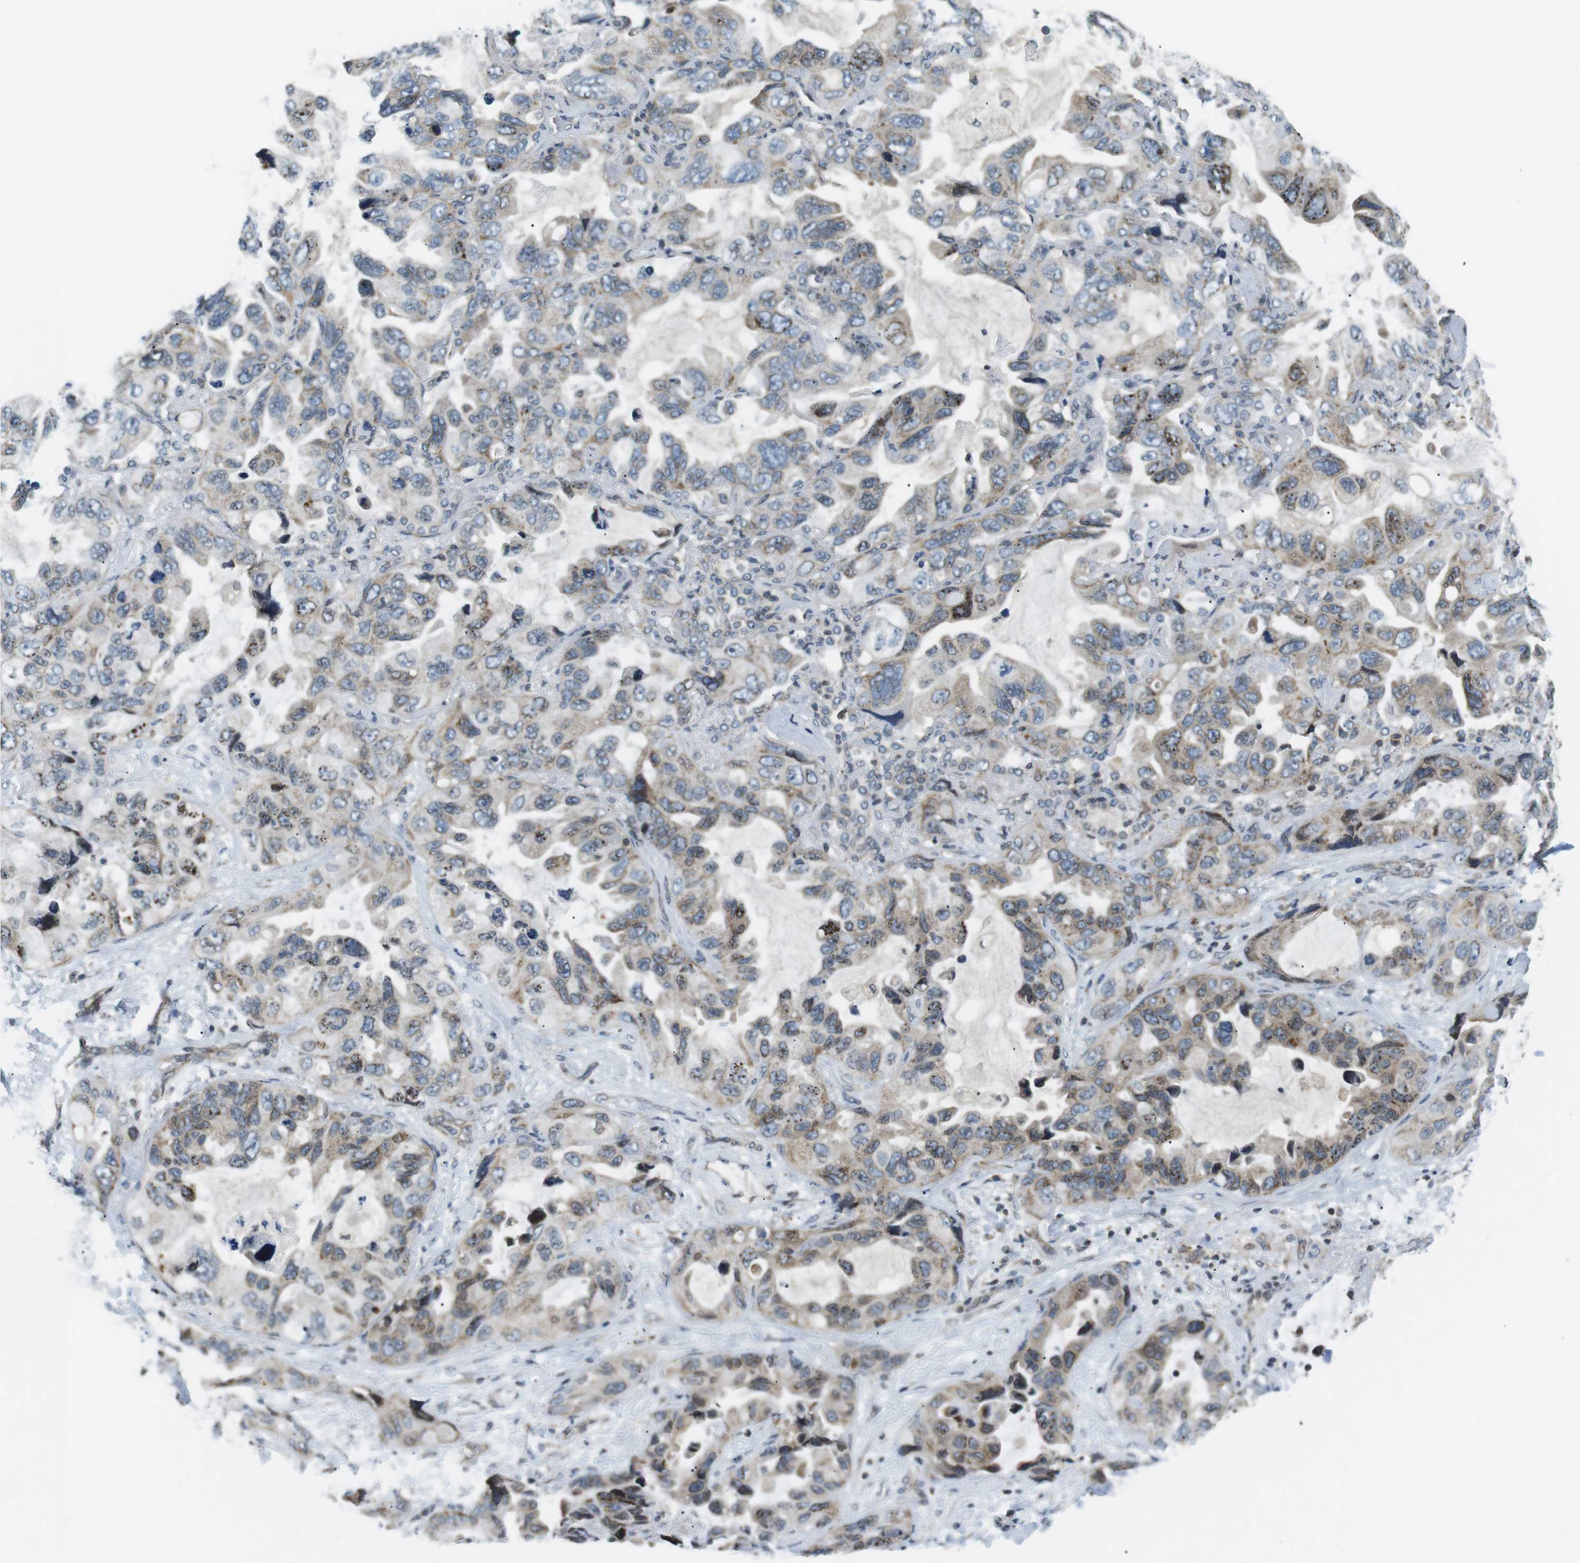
{"staining": {"intensity": "weak", "quantity": "<25%", "location": "cytoplasmic/membranous"}, "tissue": "lung cancer", "cell_type": "Tumor cells", "image_type": "cancer", "snomed": [{"axis": "morphology", "description": "Squamous cell carcinoma, NOS"}, {"axis": "topography", "description": "Lung"}], "caption": "A photomicrograph of lung cancer (squamous cell carcinoma) stained for a protein displays no brown staining in tumor cells.", "gene": "TMX4", "patient": {"sex": "female", "age": 73}}